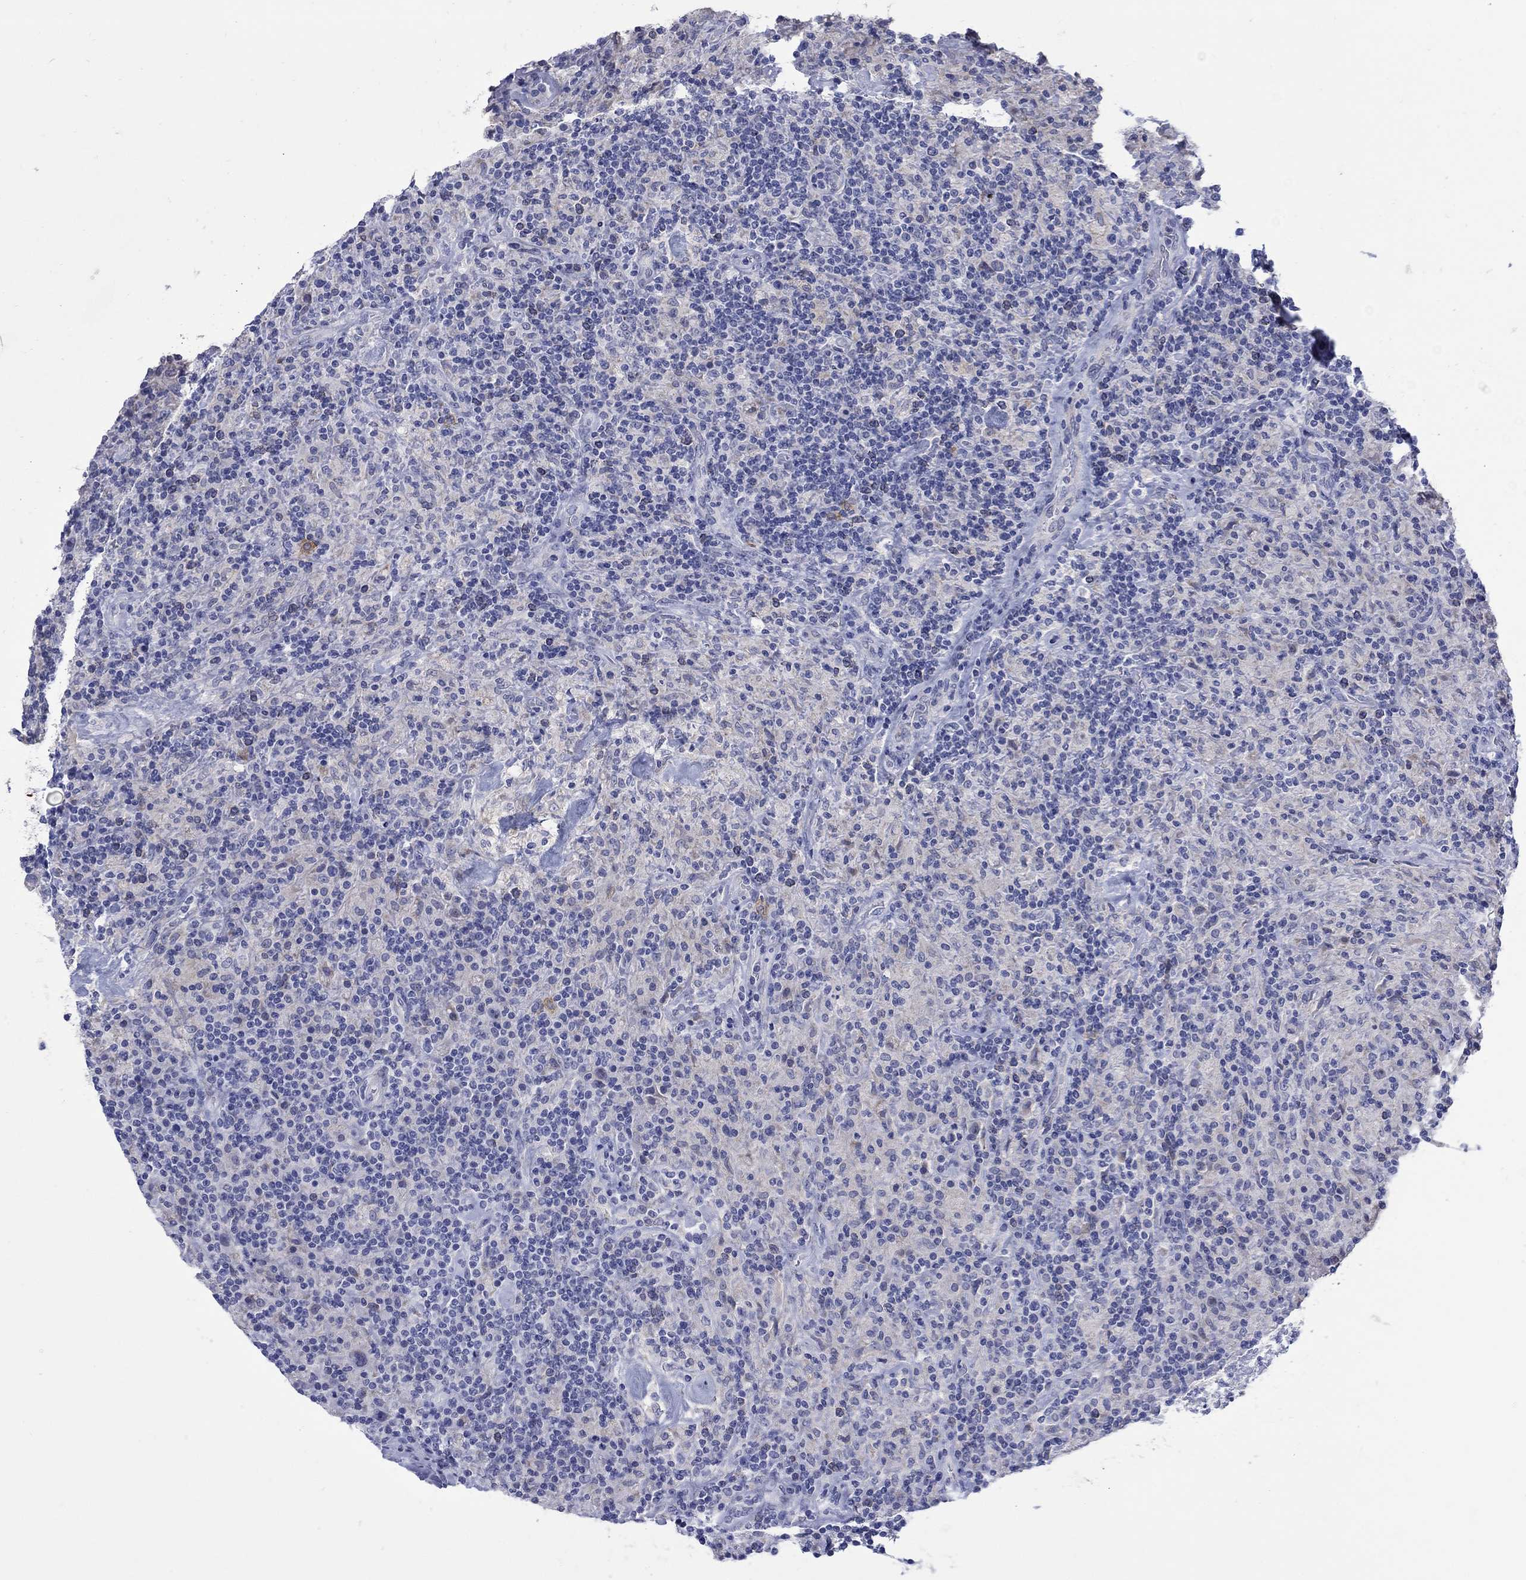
{"staining": {"intensity": "negative", "quantity": "none", "location": "none"}, "tissue": "lymphoma", "cell_type": "Tumor cells", "image_type": "cancer", "snomed": [{"axis": "morphology", "description": "Hodgkin's disease, NOS"}, {"axis": "topography", "description": "Lymph node"}], "caption": "This is a histopathology image of immunohistochemistry staining of Hodgkin's disease, which shows no expression in tumor cells.", "gene": "REEP2", "patient": {"sex": "male", "age": 70}}